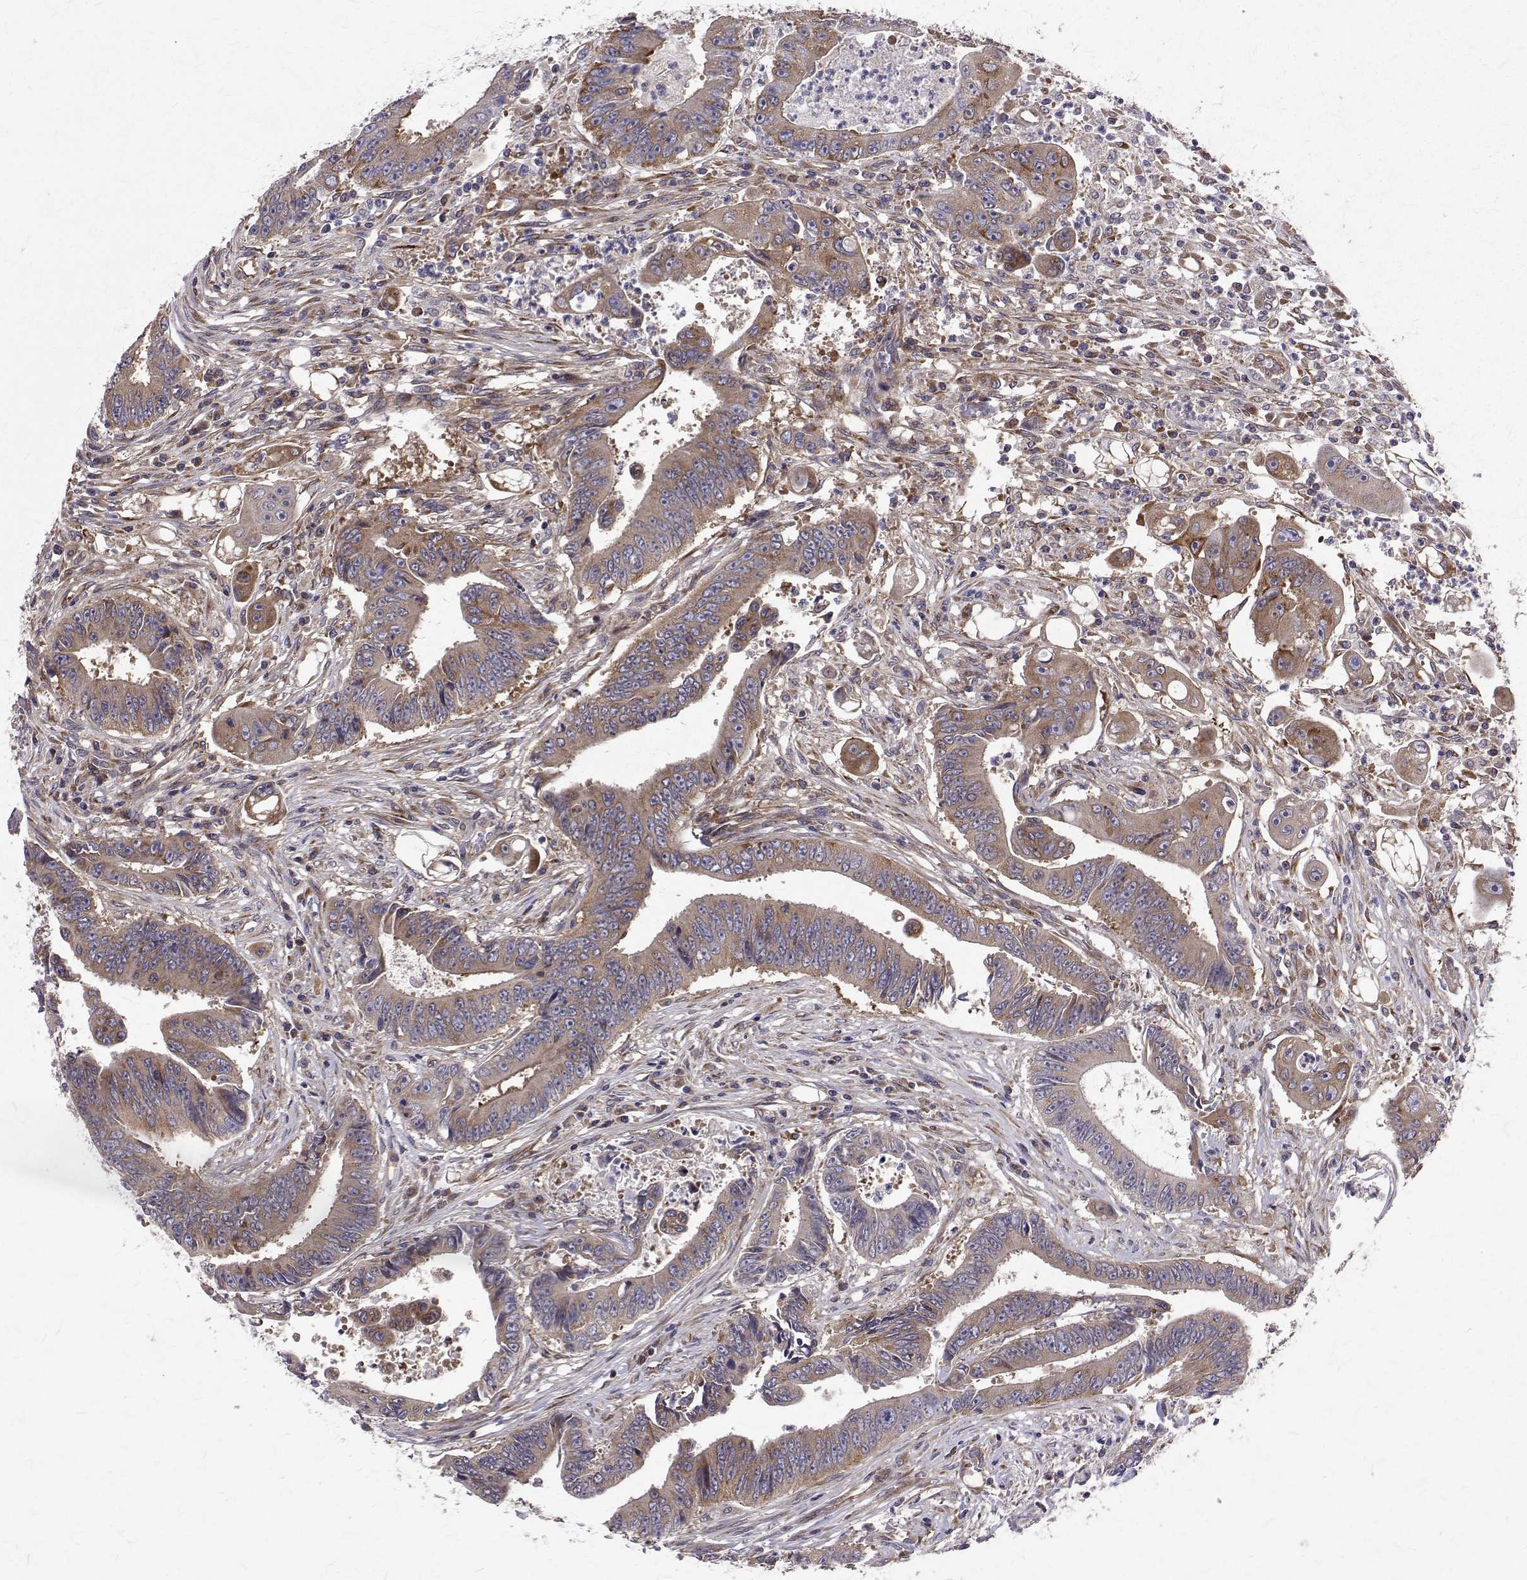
{"staining": {"intensity": "moderate", "quantity": ">75%", "location": "cytoplasmic/membranous"}, "tissue": "colorectal cancer", "cell_type": "Tumor cells", "image_type": "cancer", "snomed": [{"axis": "morphology", "description": "Adenocarcinoma, NOS"}, {"axis": "topography", "description": "Rectum"}], "caption": "Protein expression analysis of colorectal cancer (adenocarcinoma) reveals moderate cytoplasmic/membranous staining in approximately >75% of tumor cells. (DAB IHC, brown staining for protein, blue staining for nuclei).", "gene": "ARFGAP1", "patient": {"sex": "male", "age": 54}}